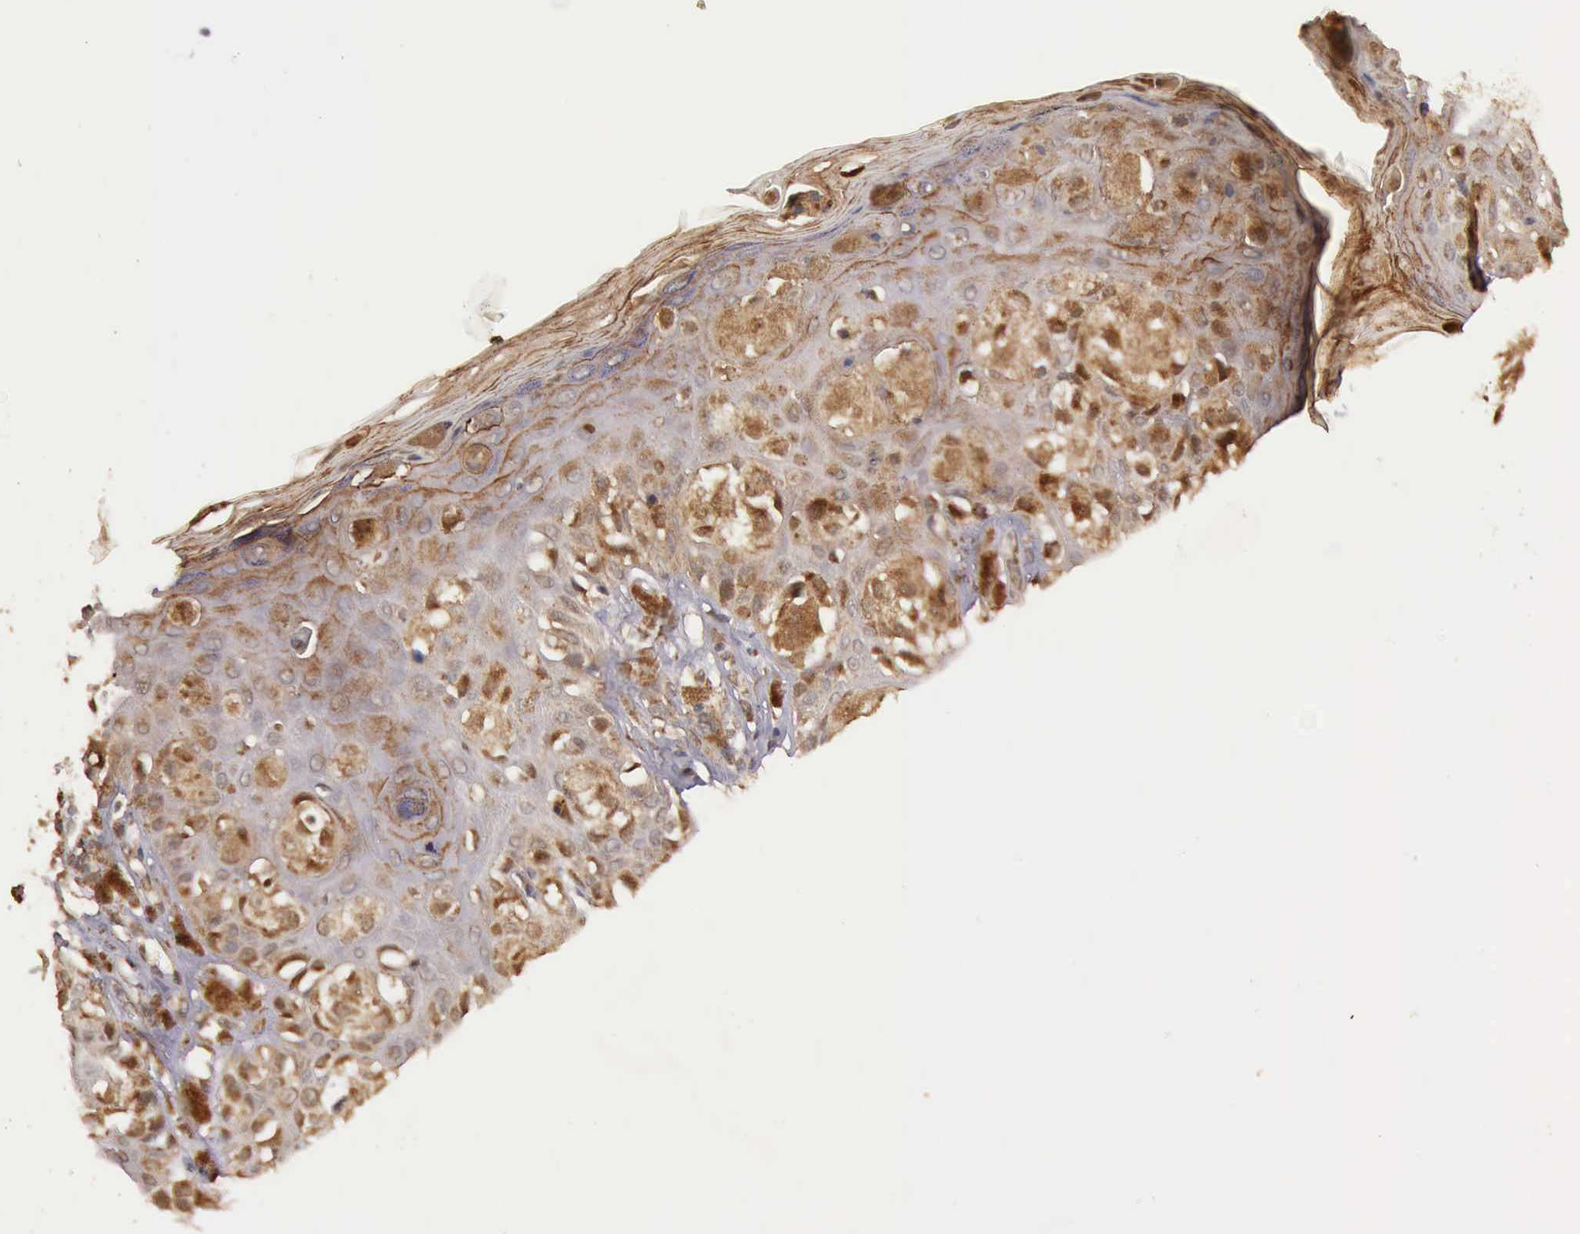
{"staining": {"intensity": "moderate", "quantity": "25%-75%", "location": "cytoplasmic/membranous"}, "tissue": "melanoma", "cell_type": "Tumor cells", "image_type": "cancer", "snomed": [{"axis": "morphology", "description": "Malignant melanoma, NOS"}, {"axis": "topography", "description": "Skin"}], "caption": "Immunohistochemical staining of melanoma displays medium levels of moderate cytoplasmic/membranous positivity in about 25%-75% of tumor cells.", "gene": "ARMCX3", "patient": {"sex": "female", "age": 55}}